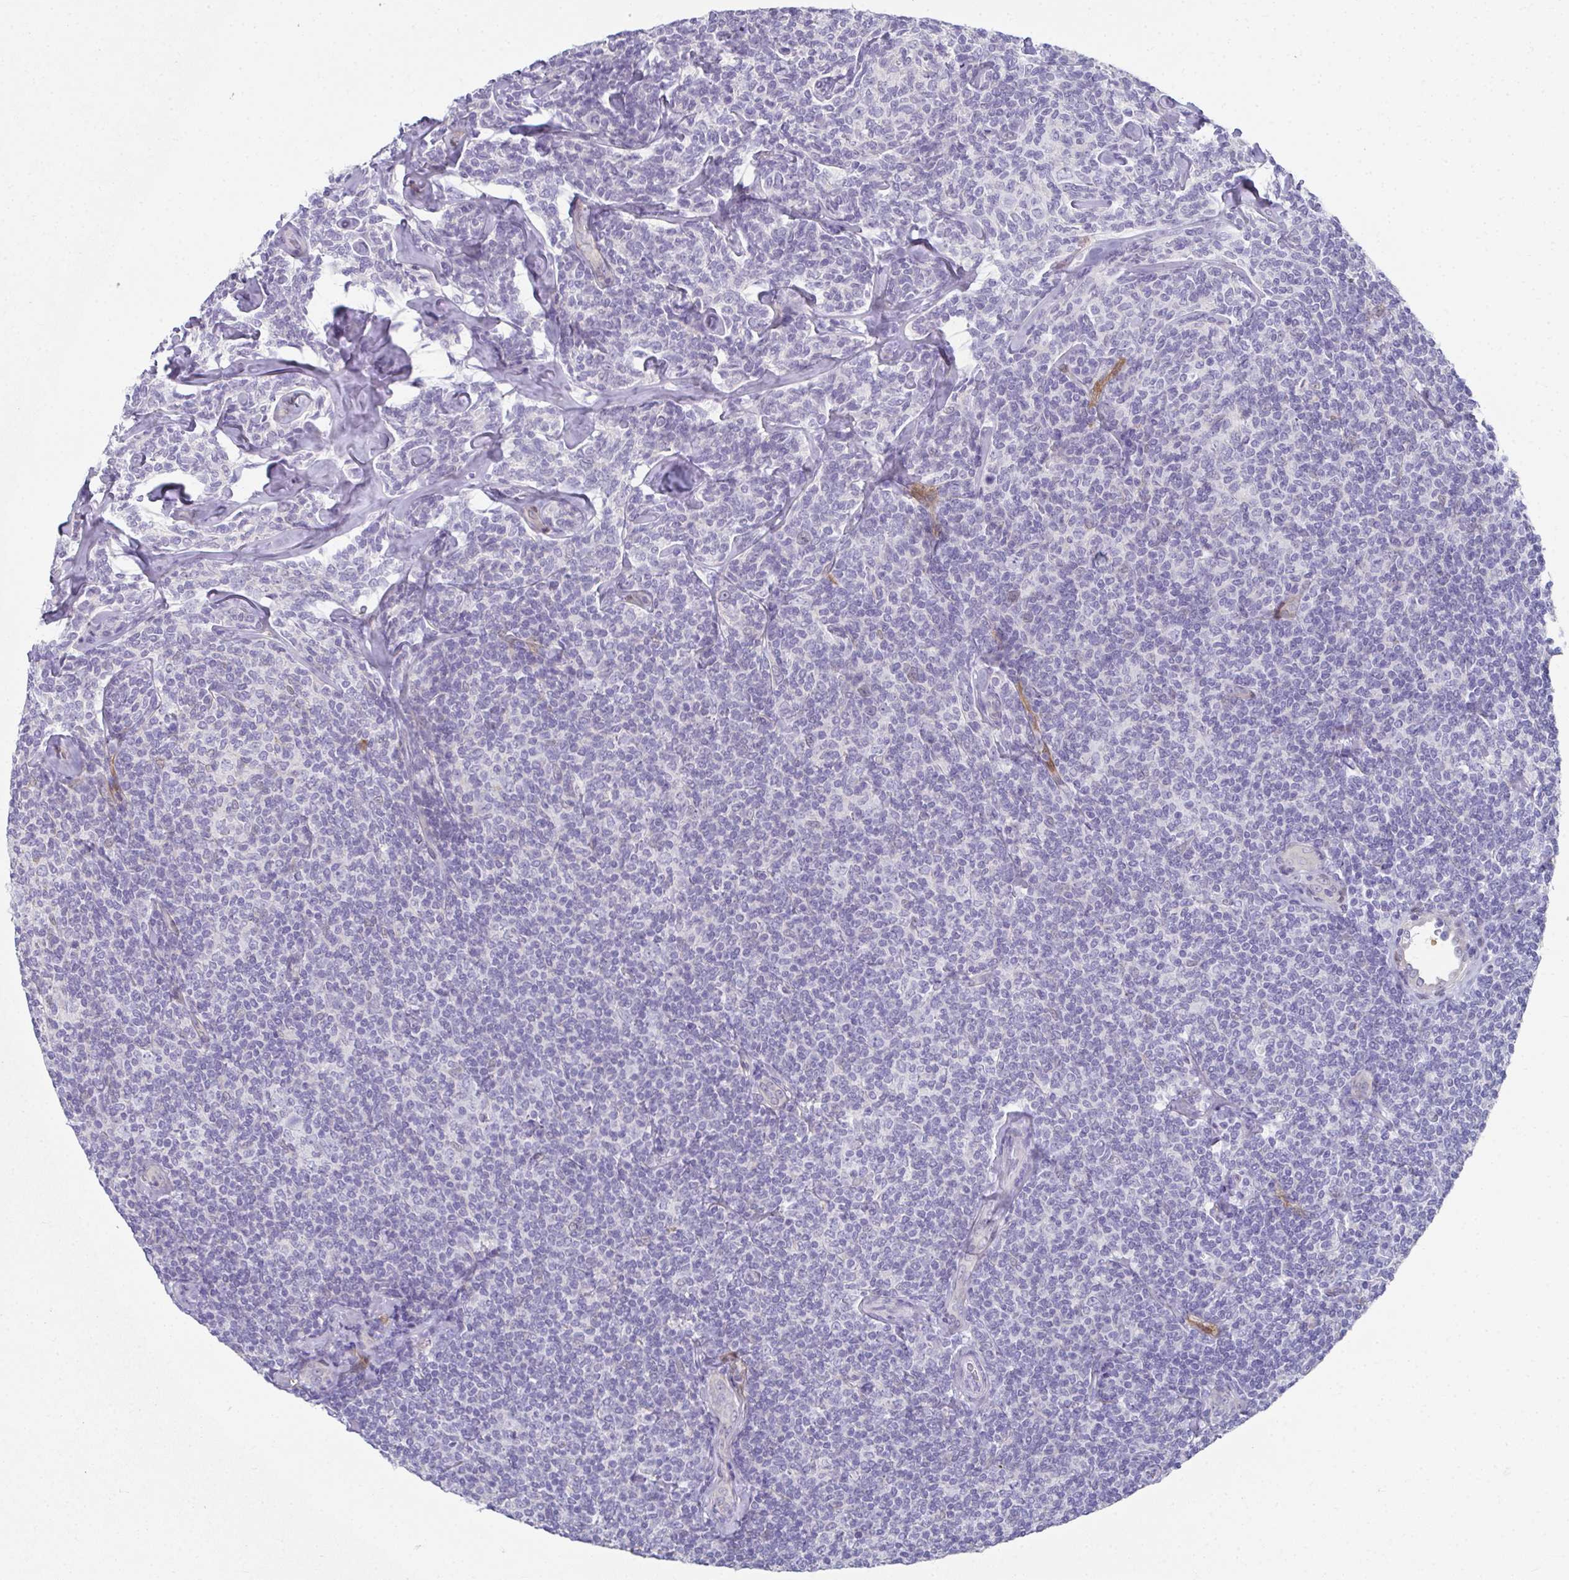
{"staining": {"intensity": "negative", "quantity": "none", "location": "none"}, "tissue": "lymphoma", "cell_type": "Tumor cells", "image_type": "cancer", "snomed": [{"axis": "morphology", "description": "Malignant lymphoma, non-Hodgkin's type, Low grade"}, {"axis": "topography", "description": "Lymph node"}], "caption": "An immunohistochemistry histopathology image of lymphoma is shown. There is no staining in tumor cells of lymphoma.", "gene": "RBP1", "patient": {"sex": "female", "age": 56}}